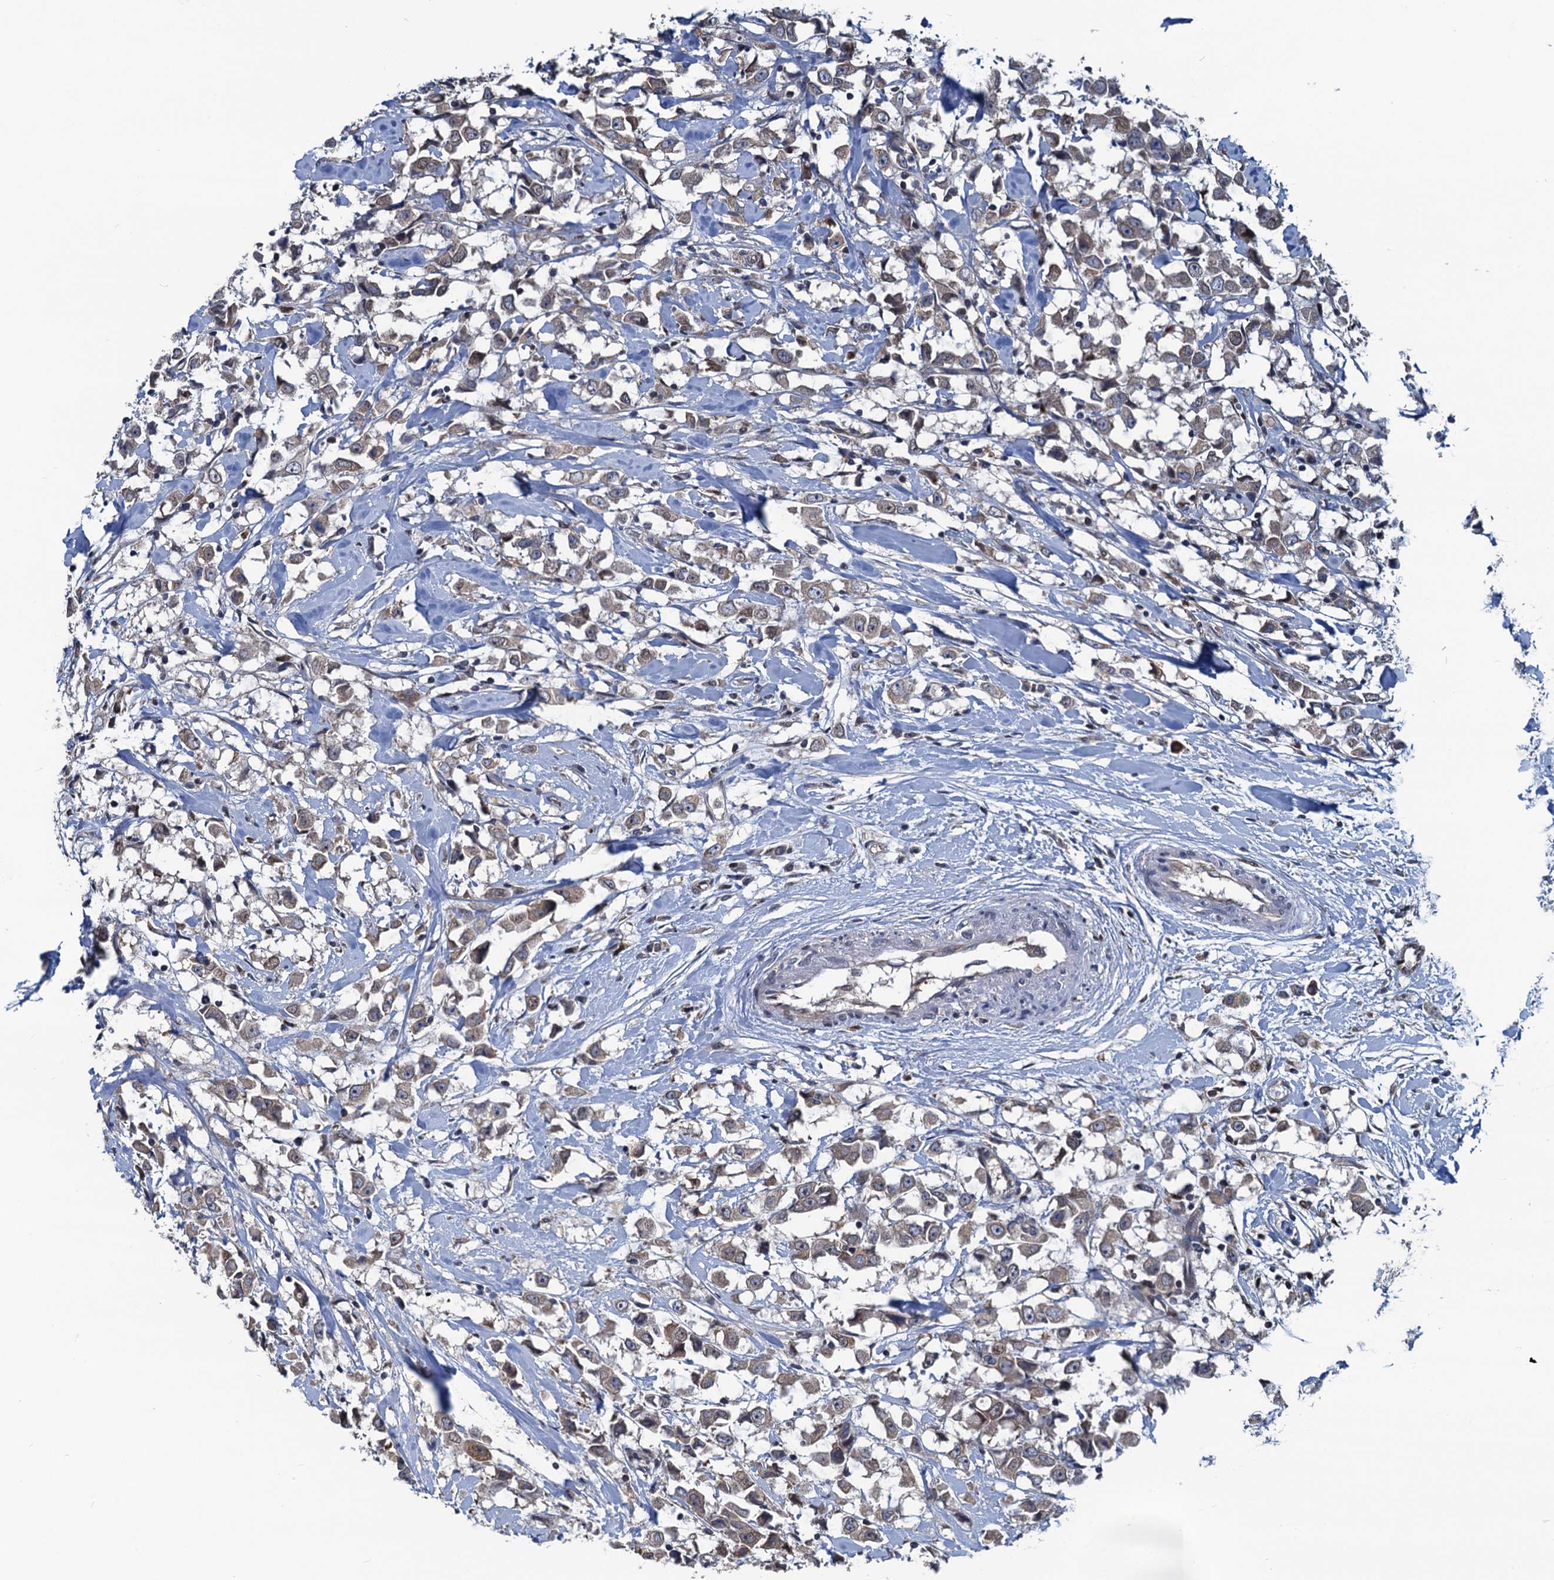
{"staining": {"intensity": "weak", "quantity": ">75%", "location": "cytoplasmic/membranous"}, "tissue": "breast cancer", "cell_type": "Tumor cells", "image_type": "cancer", "snomed": [{"axis": "morphology", "description": "Duct carcinoma"}, {"axis": "topography", "description": "Breast"}], "caption": "An immunohistochemistry photomicrograph of neoplastic tissue is shown. Protein staining in brown labels weak cytoplasmic/membranous positivity in intraductal carcinoma (breast) within tumor cells.", "gene": "RNF125", "patient": {"sex": "female", "age": 61}}